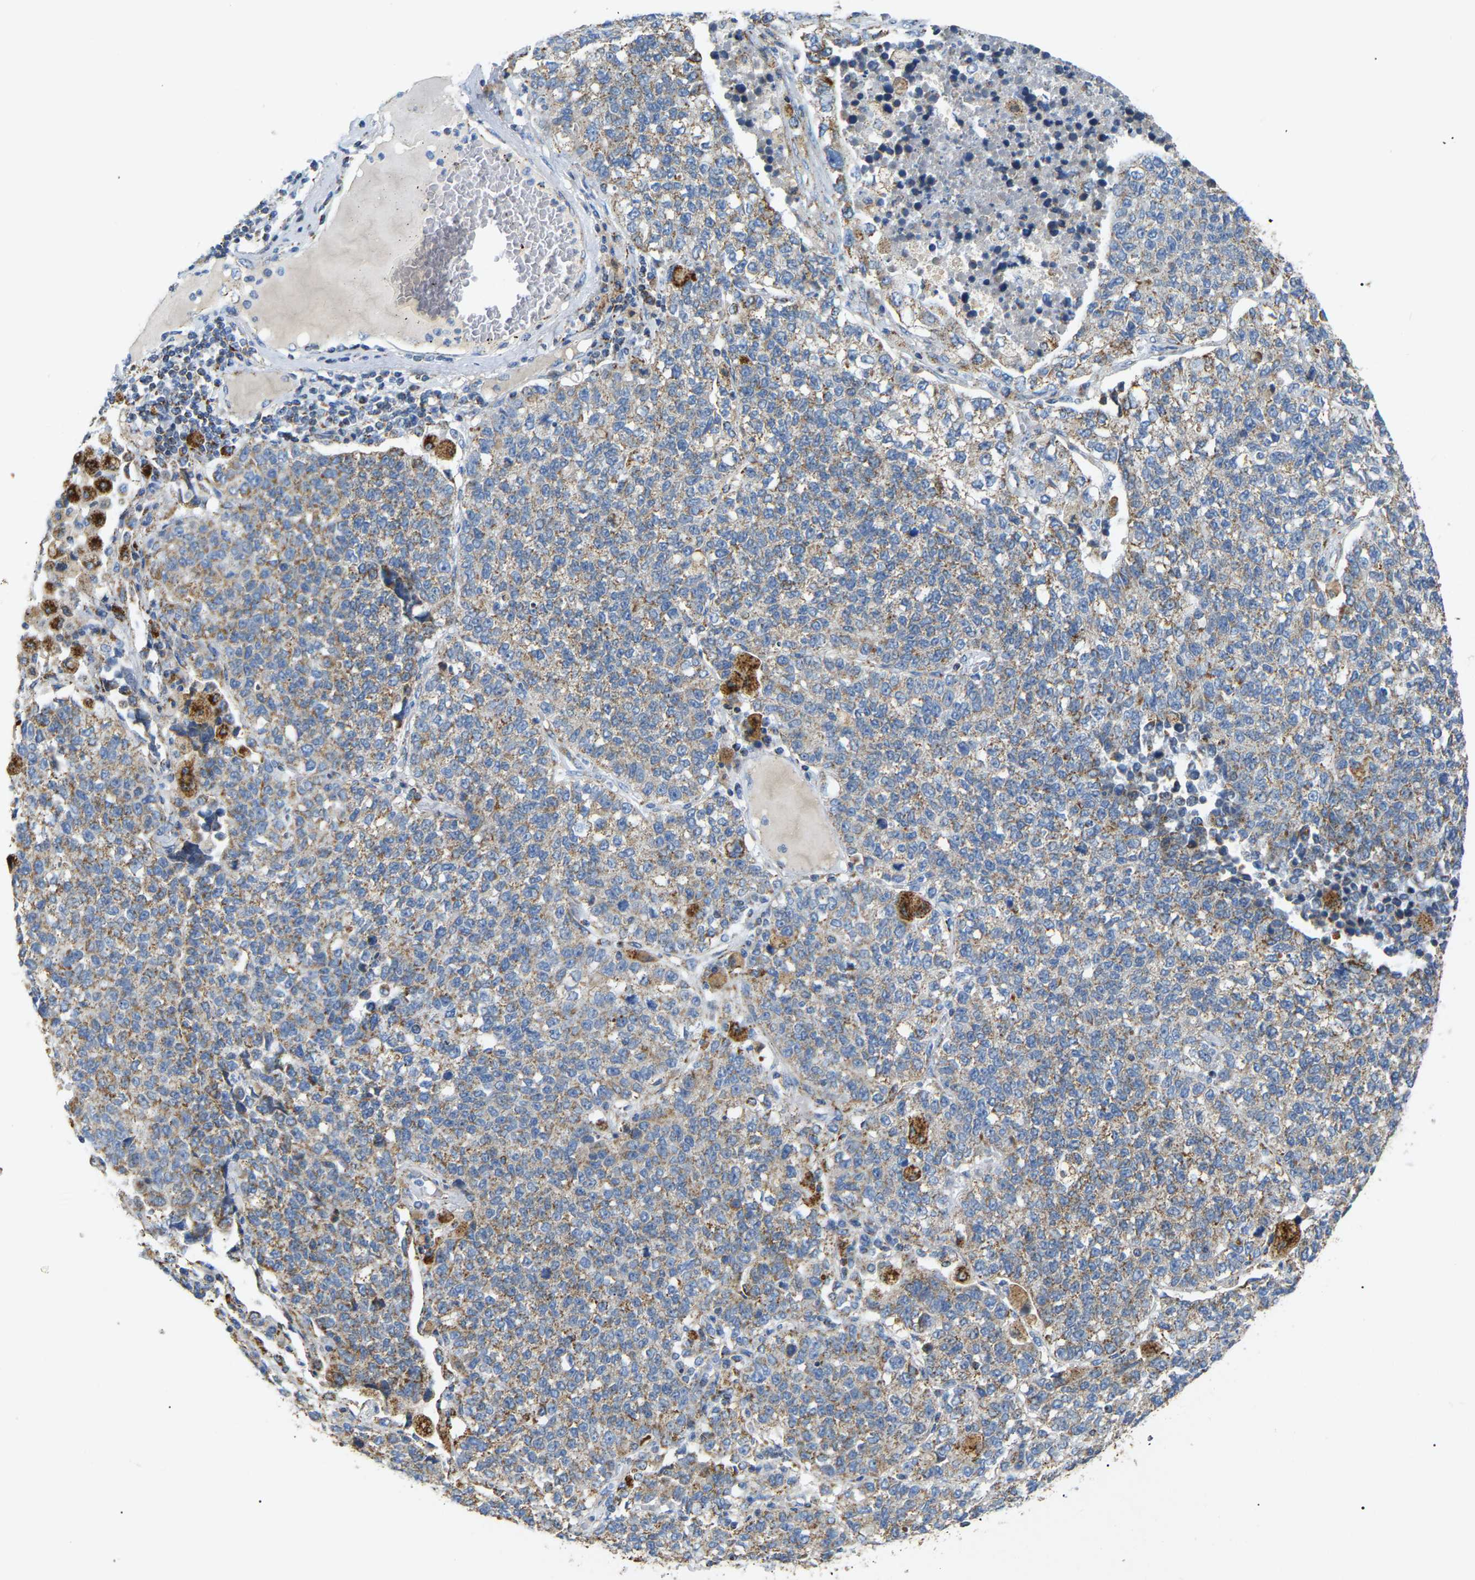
{"staining": {"intensity": "weak", "quantity": ">75%", "location": "cytoplasmic/membranous"}, "tissue": "lung cancer", "cell_type": "Tumor cells", "image_type": "cancer", "snomed": [{"axis": "morphology", "description": "Adenocarcinoma, NOS"}, {"axis": "topography", "description": "Lung"}], "caption": "Tumor cells exhibit low levels of weak cytoplasmic/membranous expression in about >75% of cells in lung cancer (adenocarcinoma).", "gene": "HIBADH", "patient": {"sex": "male", "age": 49}}